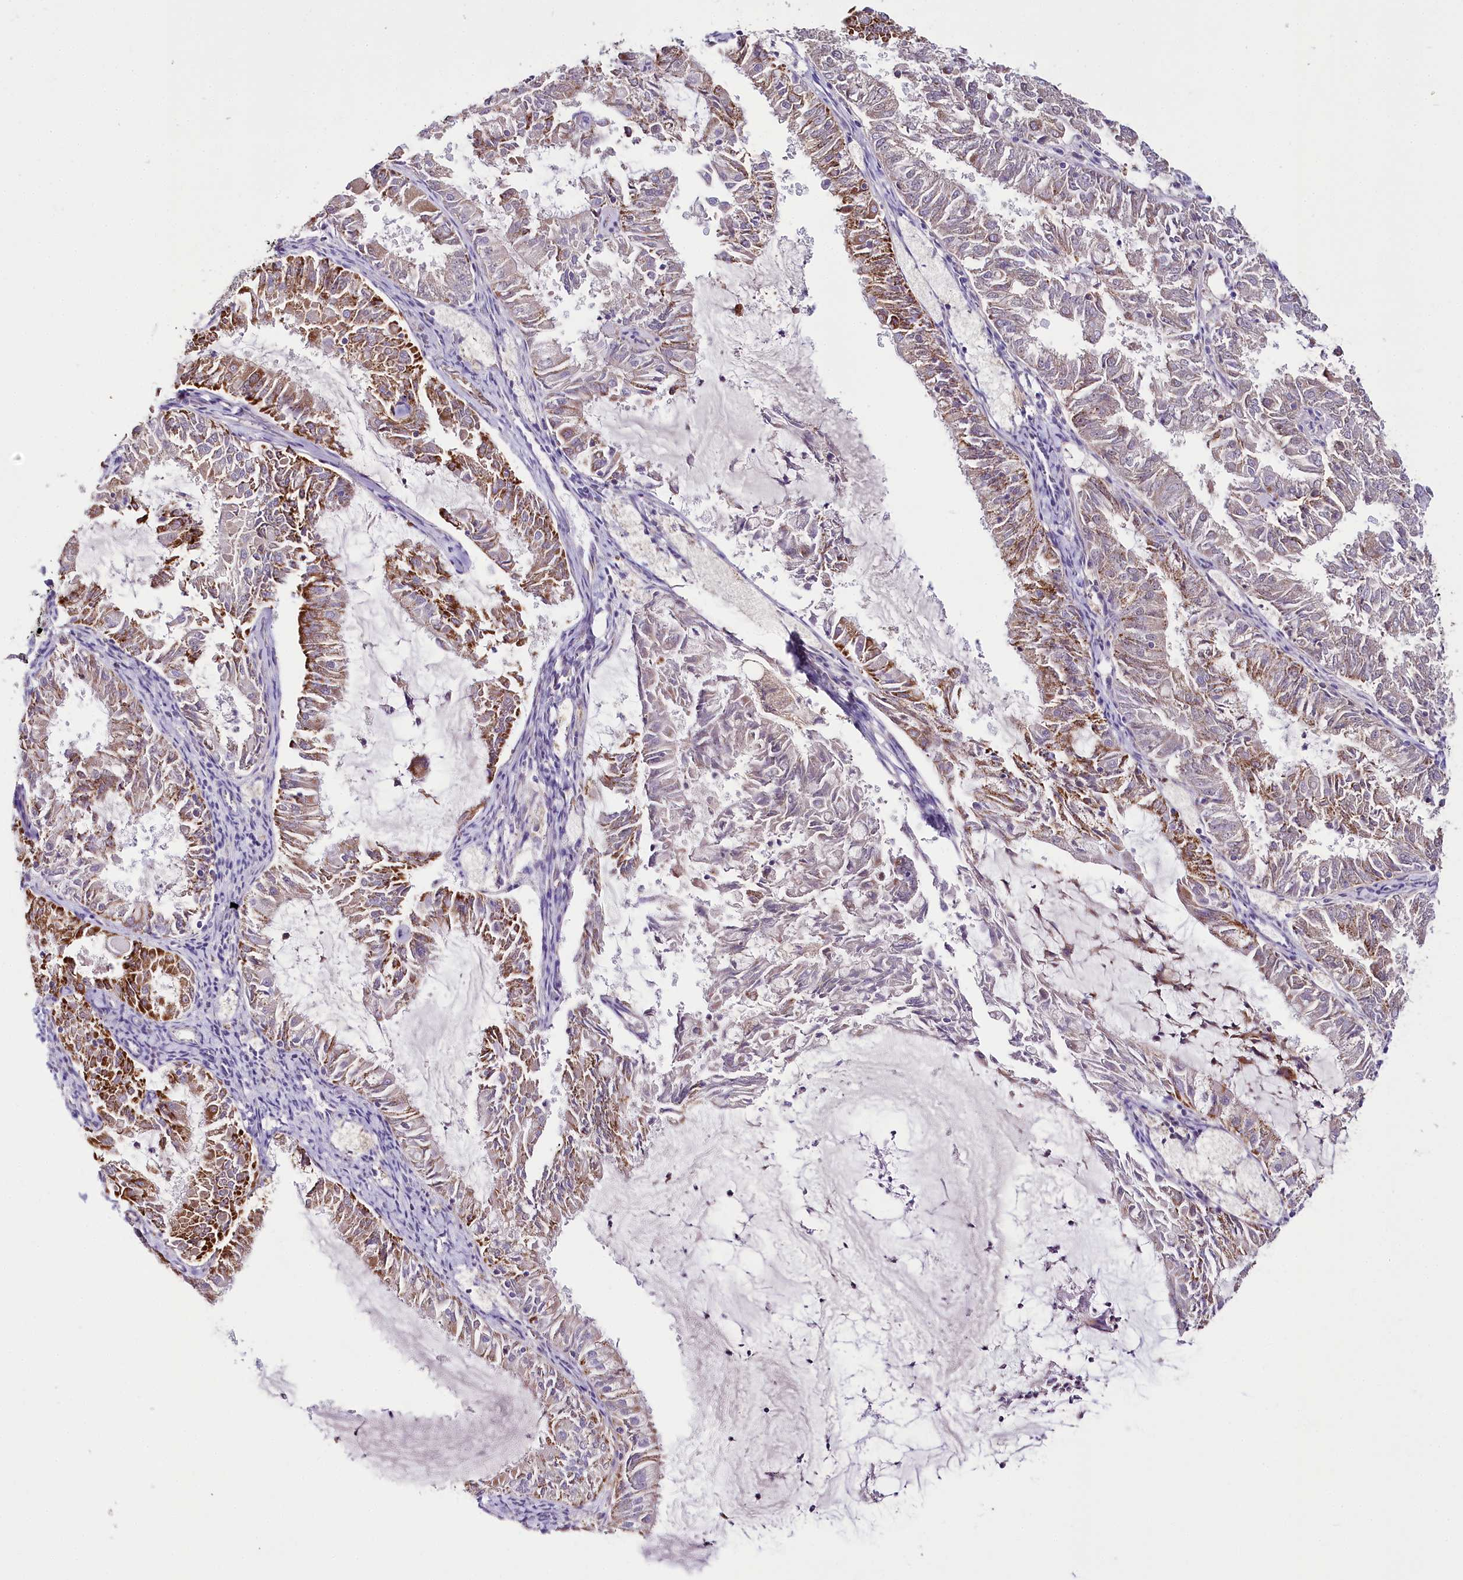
{"staining": {"intensity": "moderate", "quantity": "25%-75%", "location": "cytoplasmic/membranous"}, "tissue": "endometrial cancer", "cell_type": "Tumor cells", "image_type": "cancer", "snomed": [{"axis": "morphology", "description": "Adenocarcinoma, NOS"}, {"axis": "topography", "description": "Endometrium"}], "caption": "Endometrial adenocarcinoma tissue exhibits moderate cytoplasmic/membranous positivity in approximately 25%-75% of tumor cells, visualized by immunohistochemistry.", "gene": "THUMPD3", "patient": {"sex": "female", "age": 57}}